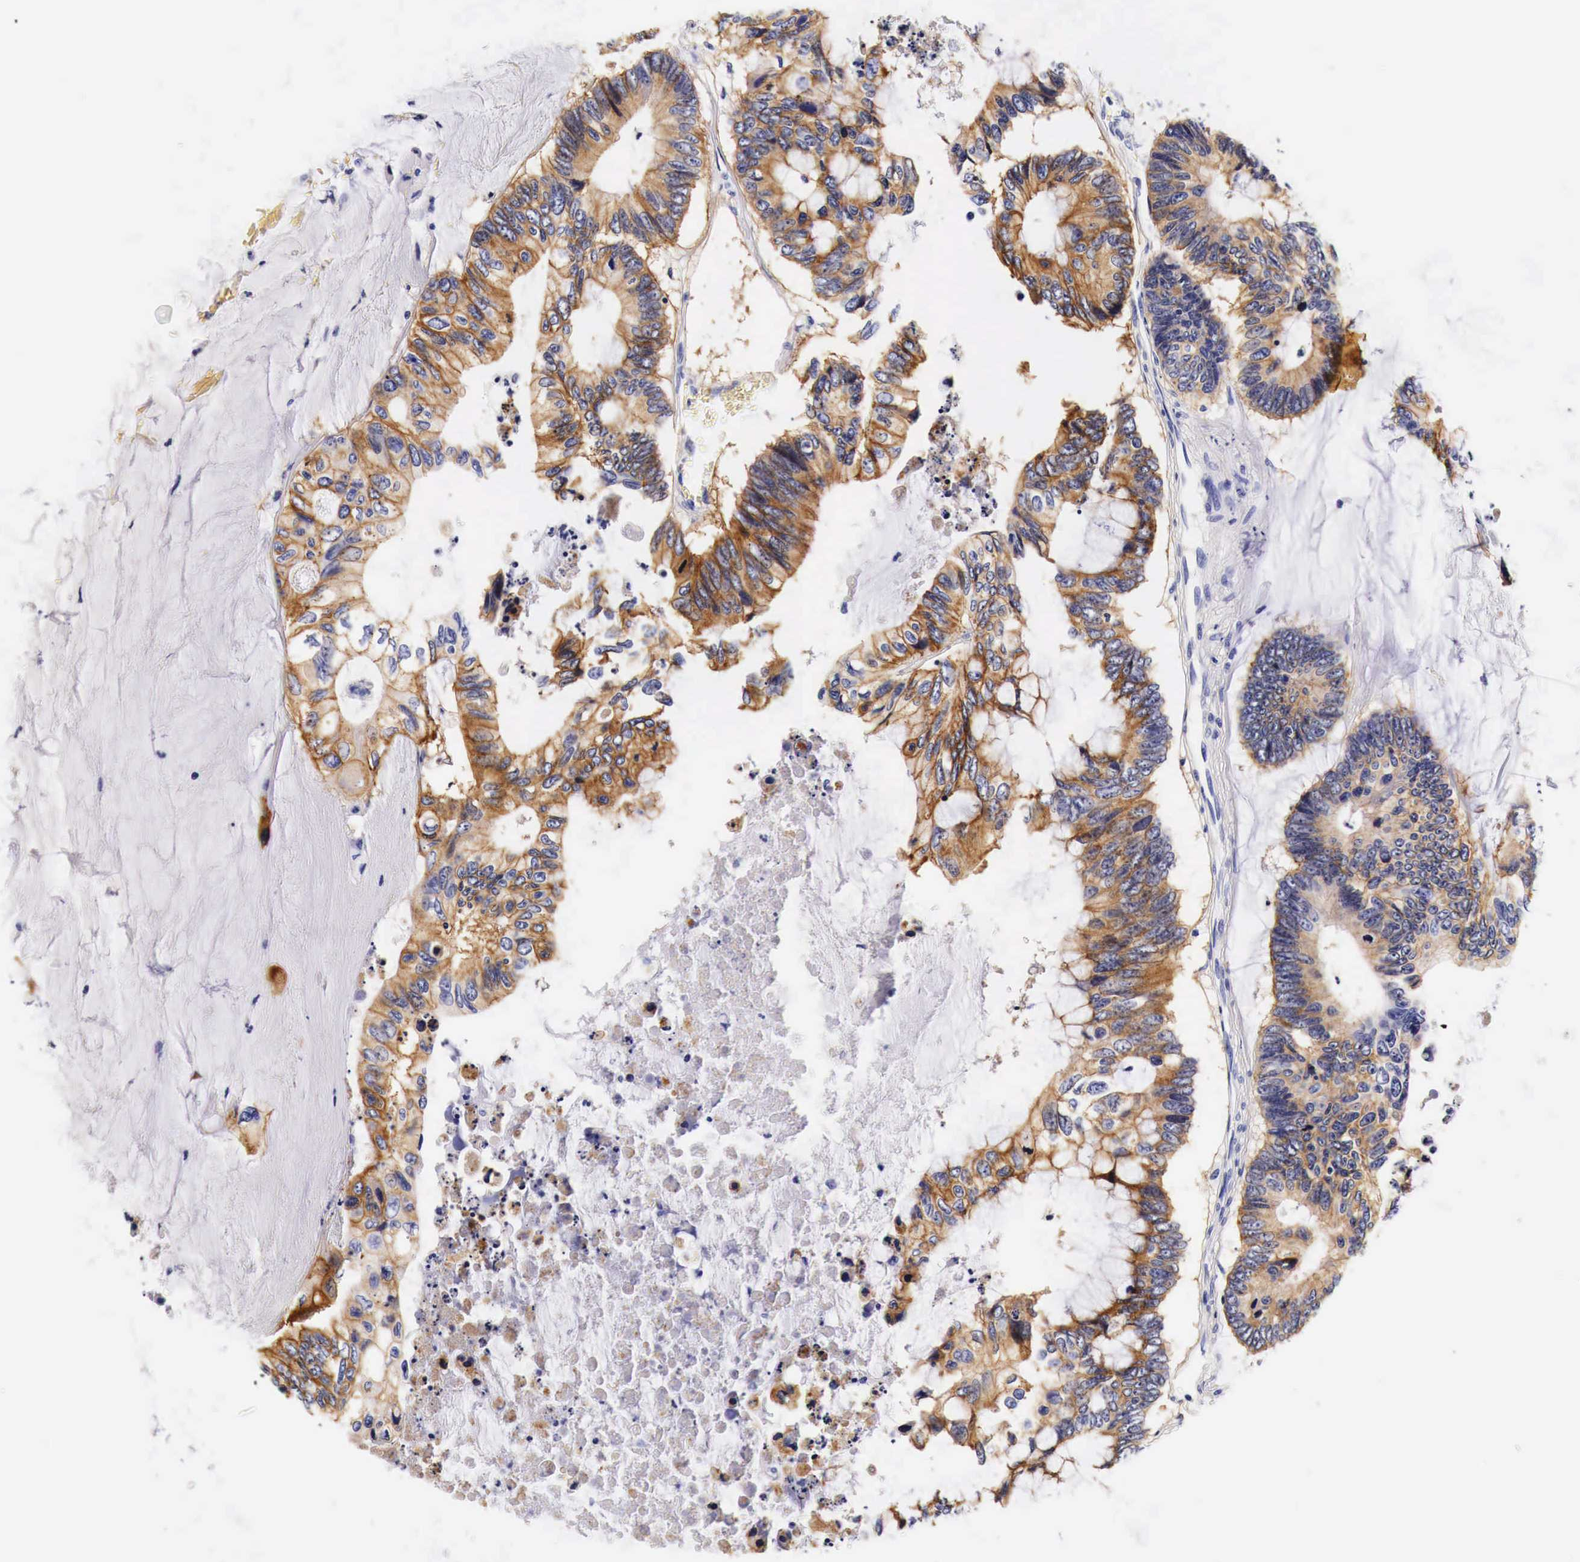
{"staining": {"intensity": "moderate", "quantity": "25%-75%", "location": "cytoplasmic/membranous"}, "tissue": "colorectal cancer", "cell_type": "Tumor cells", "image_type": "cancer", "snomed": [{"axis": "morphology", "description": "Adenocarcinoma, NOS"}, {"axis": "topography", "description": "Colon"}], "caption": "IHC photomicrograph of human colorectal cancer stained for a protein (brown), which reveals medium levels of moderate cytoplasmic/membranous expression in about 25%-75% of tumor cells.", "gene": "EGFR", "patient": {"sex": "male", "age": 65}}